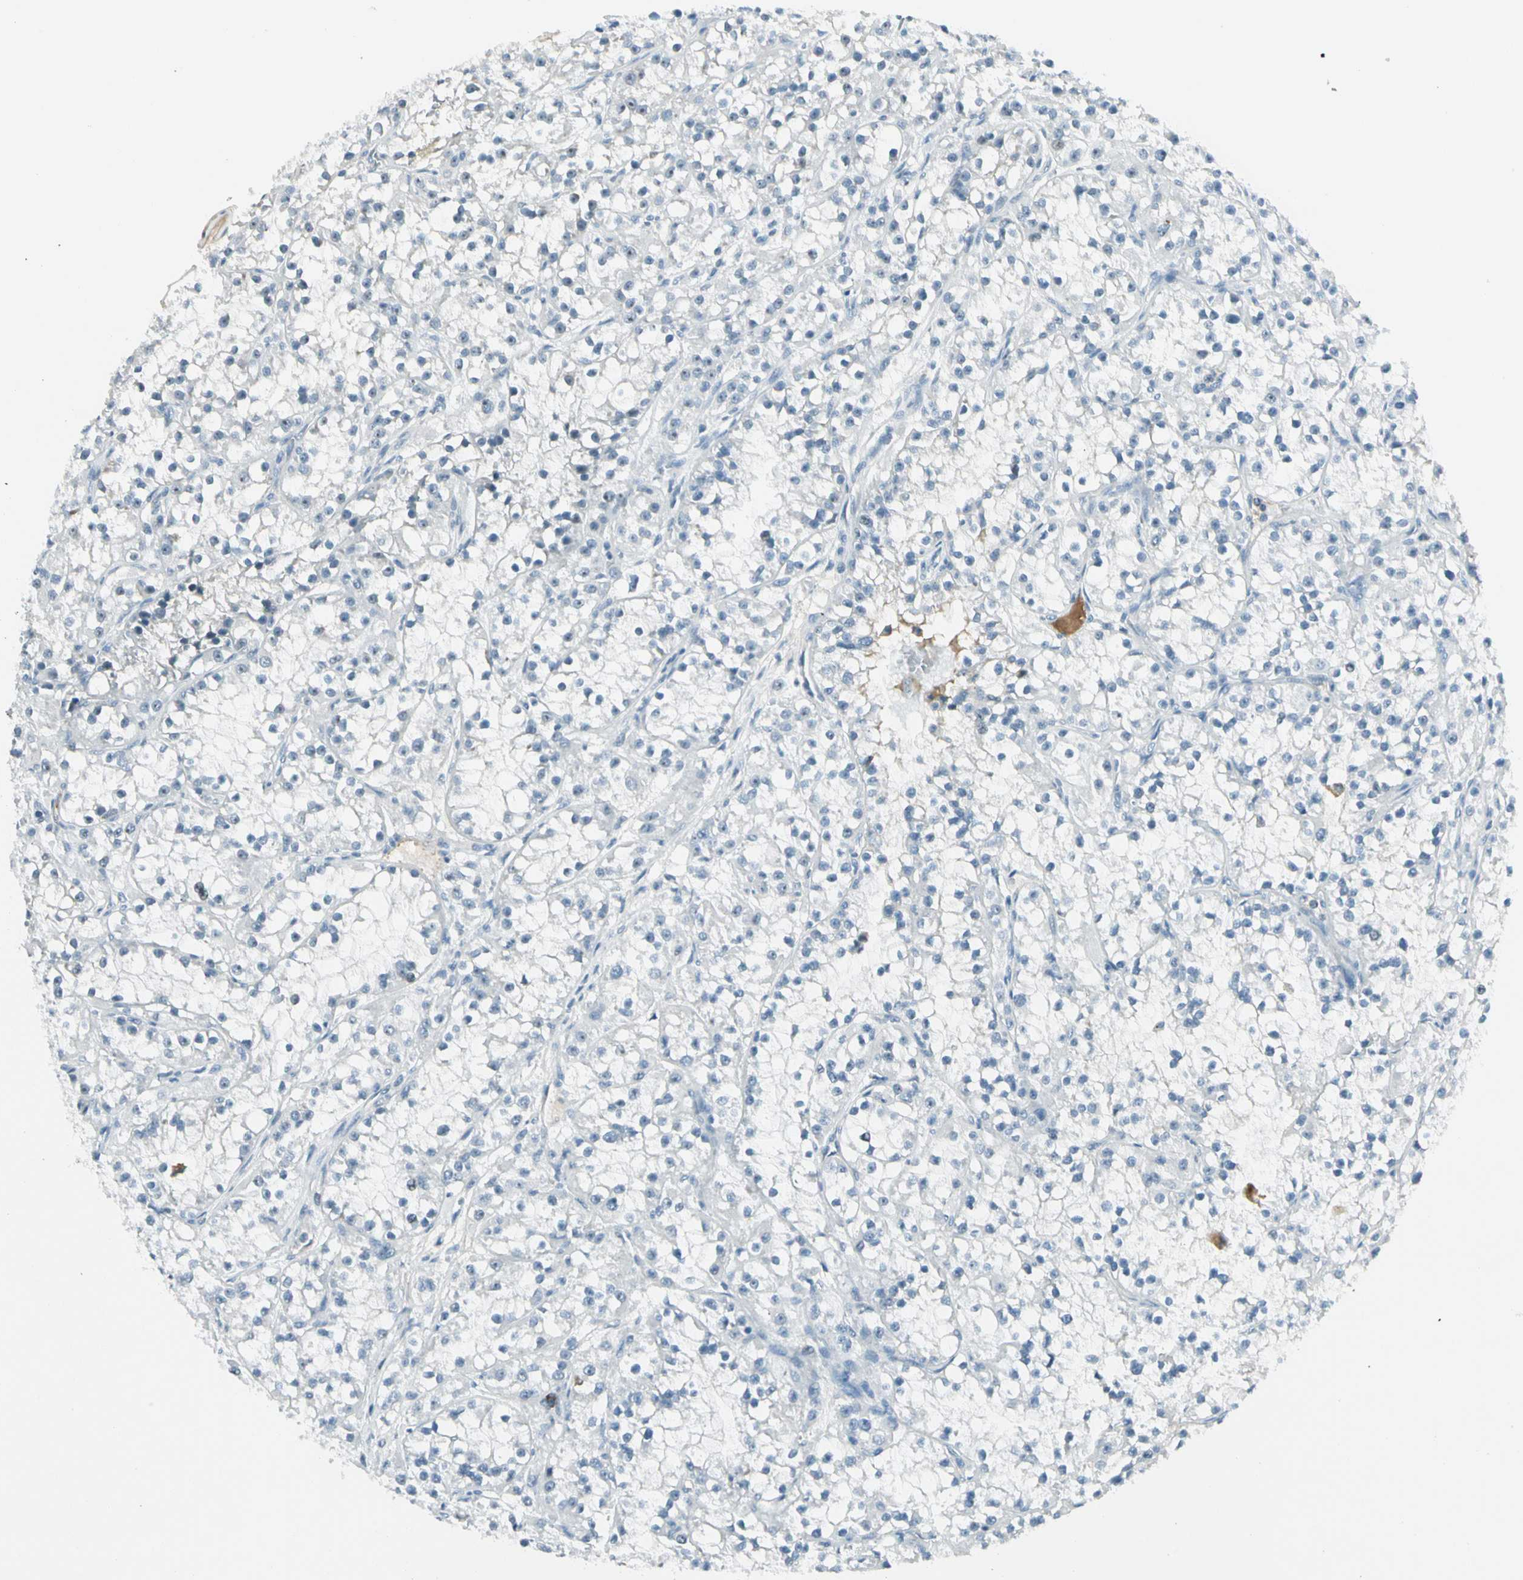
{"staining": {"intensity": "negative", "quantity": "none", "location": "none"}, "tissue": "renal cancer", "cell_type": "Tumor cells", "image_type": "cancer", "snomed": [{"axis": "morphology", "description": "Adenocarcinoma, NOS"}, {"axis": "topography", "description": "Kidney"}], "caption": "The immunohistochemistry micrograph has no significant expression in tumor cells of adenocarcinoma (renal) tissue.", "gene": "ZSCAN1", "patient": {"sex": "female", "age": 52}}